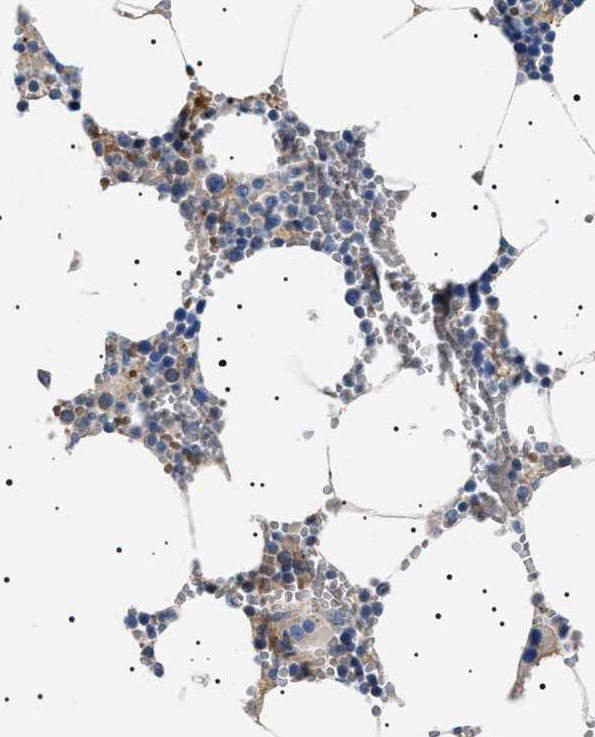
{"staining": {"intensity": "moderate", "quantity": "<25%", "location": "cytoplasmic/membranous"}, "tissue": "bone marrow", "cell_type": "Hematopoietic cells", "image_type": "normal", "snomed": [{"axis": "morphology", "description": "Normal tissue, NOS"}, {"axis": "topography", "description": "Bone marrow"}], "caption": "This image exhibits immunohistochemistry staining of normal bone marrow, with low moderate cytoplasmic/membranous positivity in approximately <25% of hematopoietic cells.", "gene": "NEU1", "patient": {"sex": "male", "age": 70}}